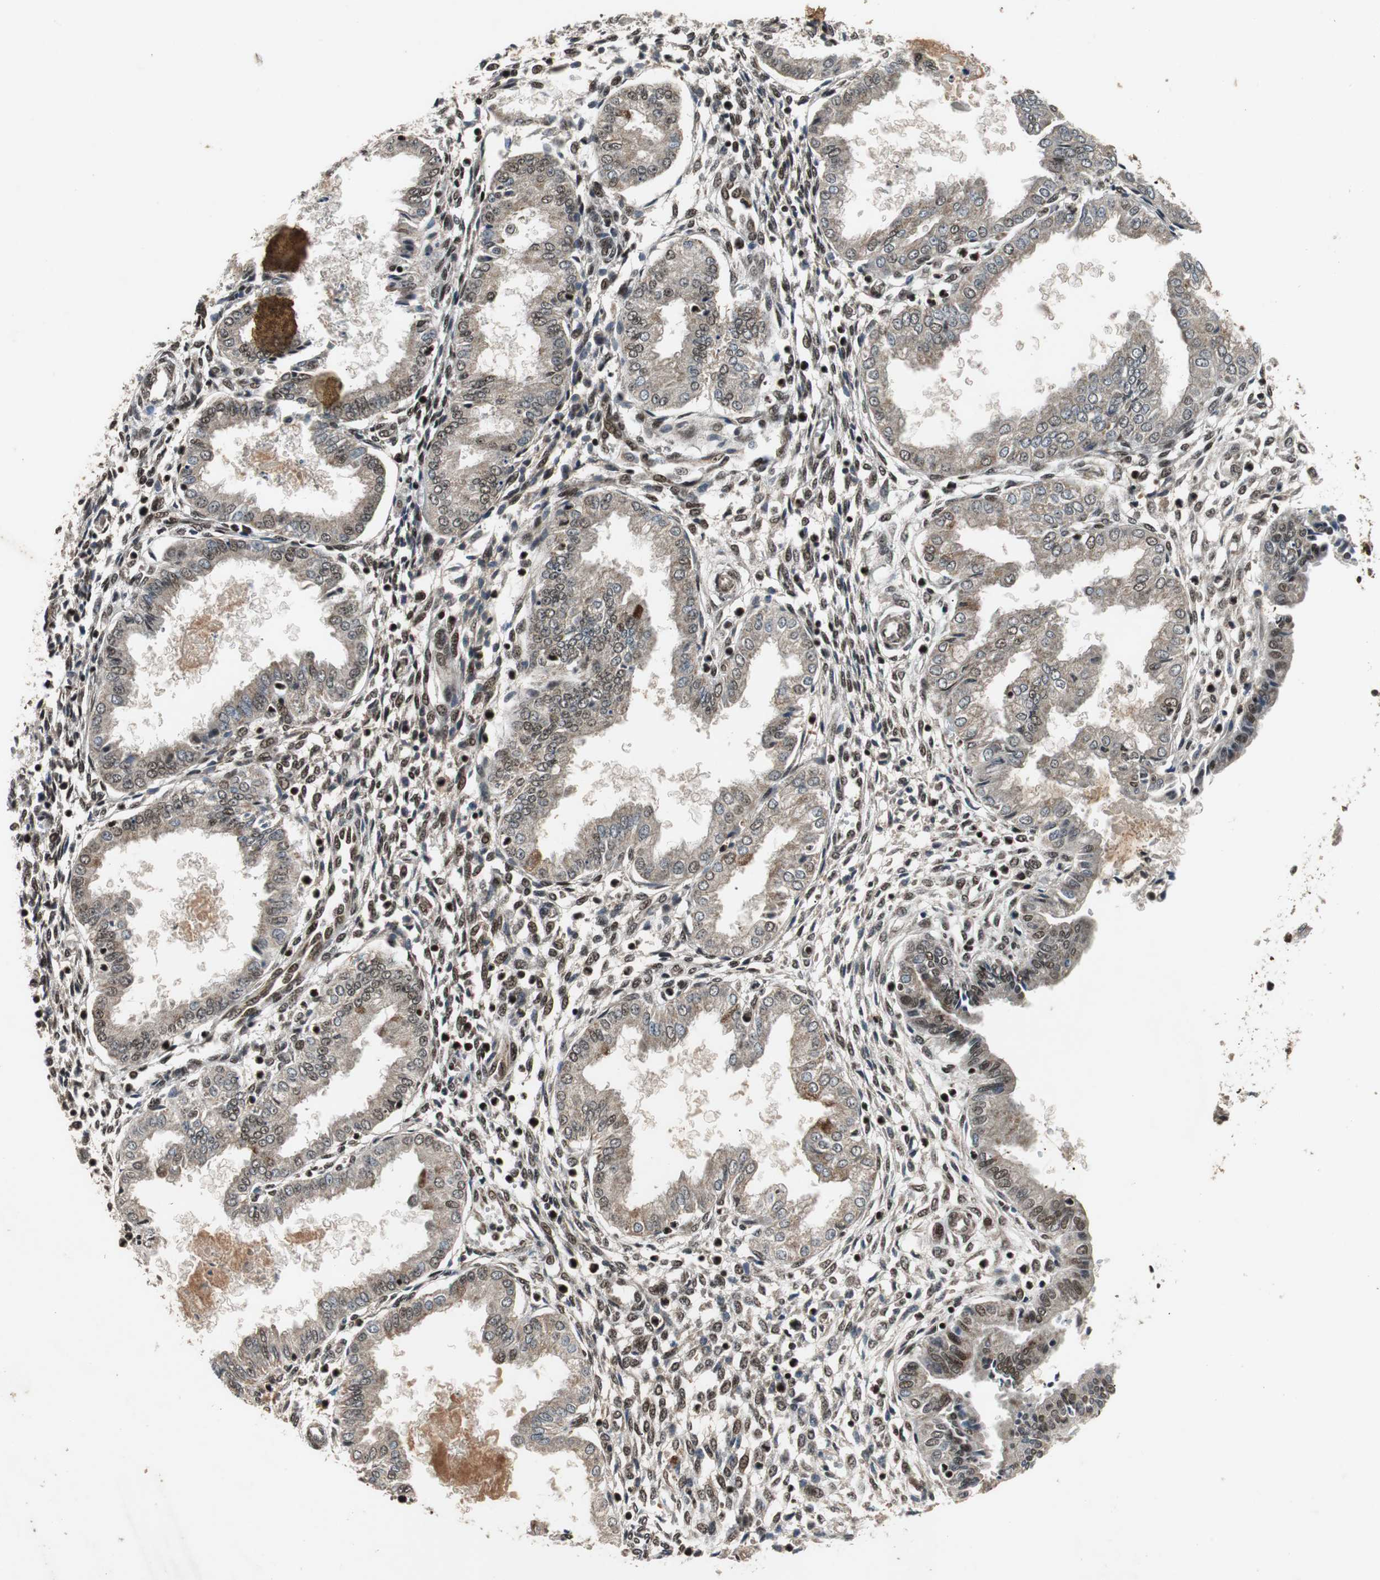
{"staining": {"intensity": "strong", "quantity": ">75%", "location": "nuclear"}, "tissue": "endometrium", "cell_type": "Cells in endometrial stroma", "image_type": "normal", "snomed": [{"axis": "morphology", "description": "Normal tissue, NOS"}, {"axis": "topography", "description": "Endometrium"}], "caption": "Human endometrium stained for a protein (brown) displays strong nuclear positive positivity in about >75% of cells in endometrial stroma.", "gene": "TAF5", "patient": {"sex": "female", "age": 33}}